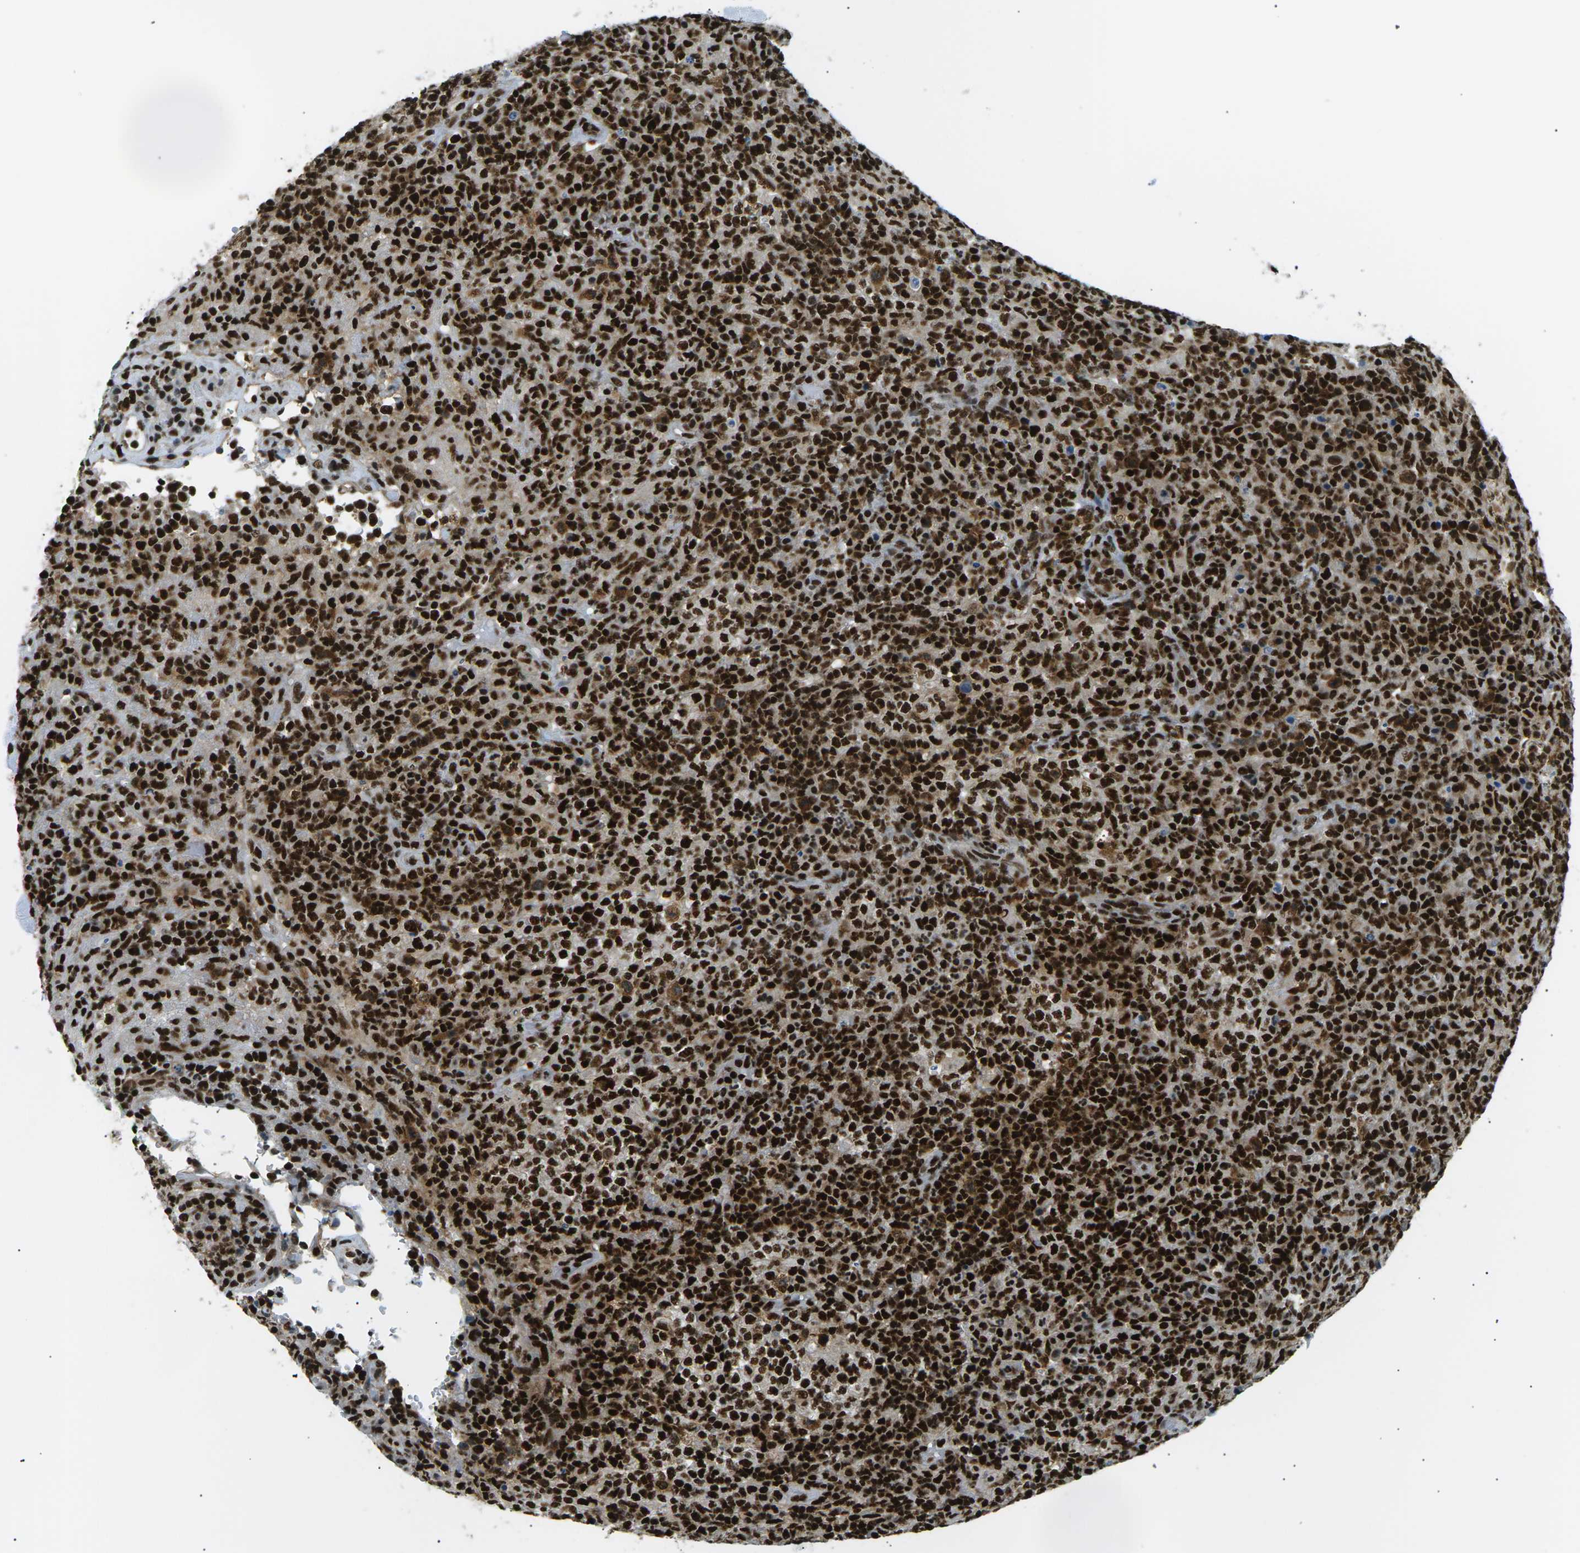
{"staining": {"intensity": "strong", "quantity": ">75%", "location": "cytoplasmic/membranous,nuclear"}, "tissue": "lymphoma", "cell_type": "Tumor cells", "image_type": "cancer", "snomed": [{"axis": "morphology", "description": "Malignant lymphoma, non-Hodgkin's type, High grade"}, {"axis": "topography", "description": "Lymph node"}], "caption": "A brown stain shows strong cytoplasmic/membranous and nuclear staining of a protein in human malignant lymphoma, non-Hodgkin's type (high-grade) tumor cells.", "gene": "RPA2", "patient": {"sex": "female", "age": 76}}